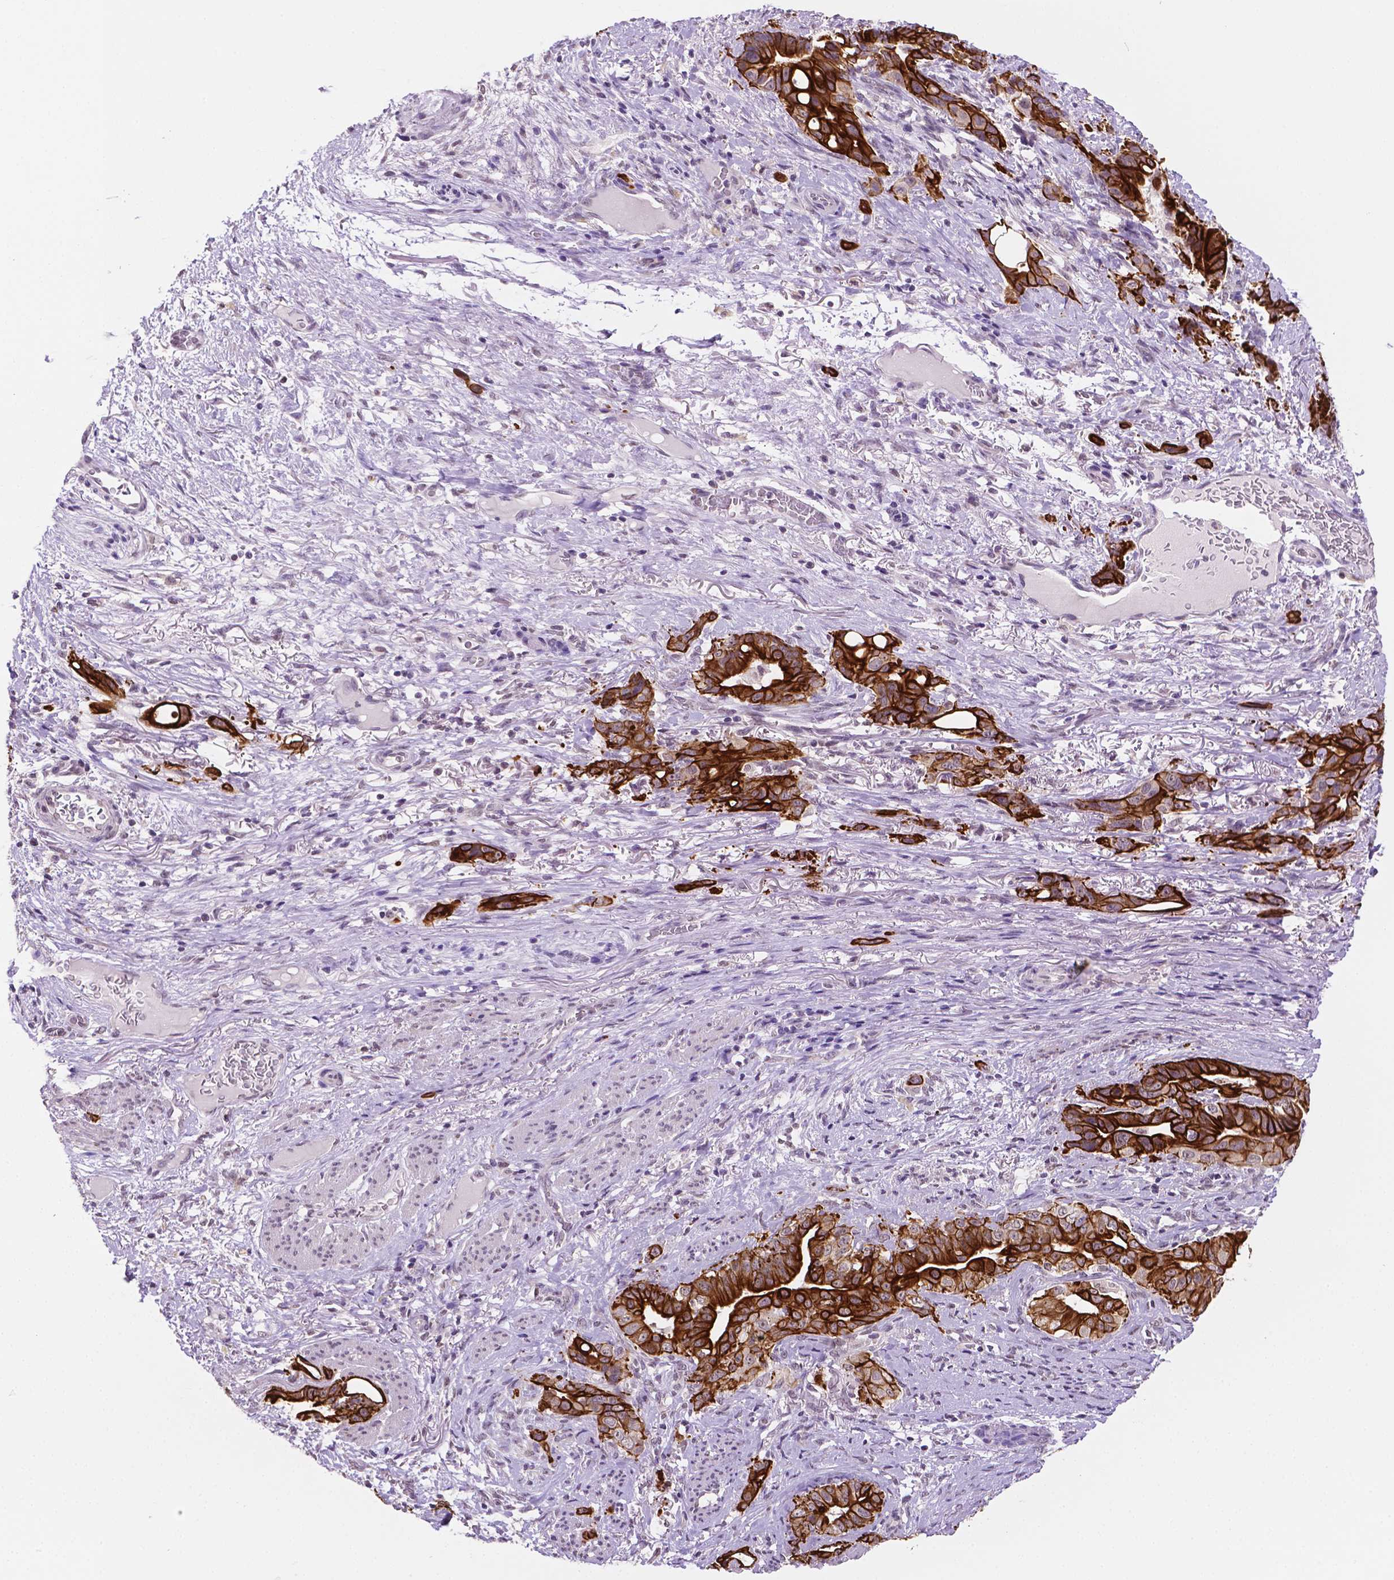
{"staining": {"intensity": "strong", "quantity": ">75%", "location": "cytoplasmic/membranous"}, "tissue": "stomach cancer", "cell_type": "Tumor cells", "image_type": "cancer", "snomed": [{"axis": "morphology", "description": "Normal tissue, NOS"}, {"axis": "morphology", "description": "Adenocarcinoma, NOS"}, {"axis": "topography", "description": "Esophagus"}, {"axis": "topography", "description": "Stomach, upper"}], "caption": "Immunohistochemistry (IHC) (DAB) staining of human adenocarcinoma (stomach) reveals strong cytoplasmic/membranous protein staining in approximately >75% of tumor cells.", "gene": "SHLD3", "patient": {"sex": "male", "age": 62}}